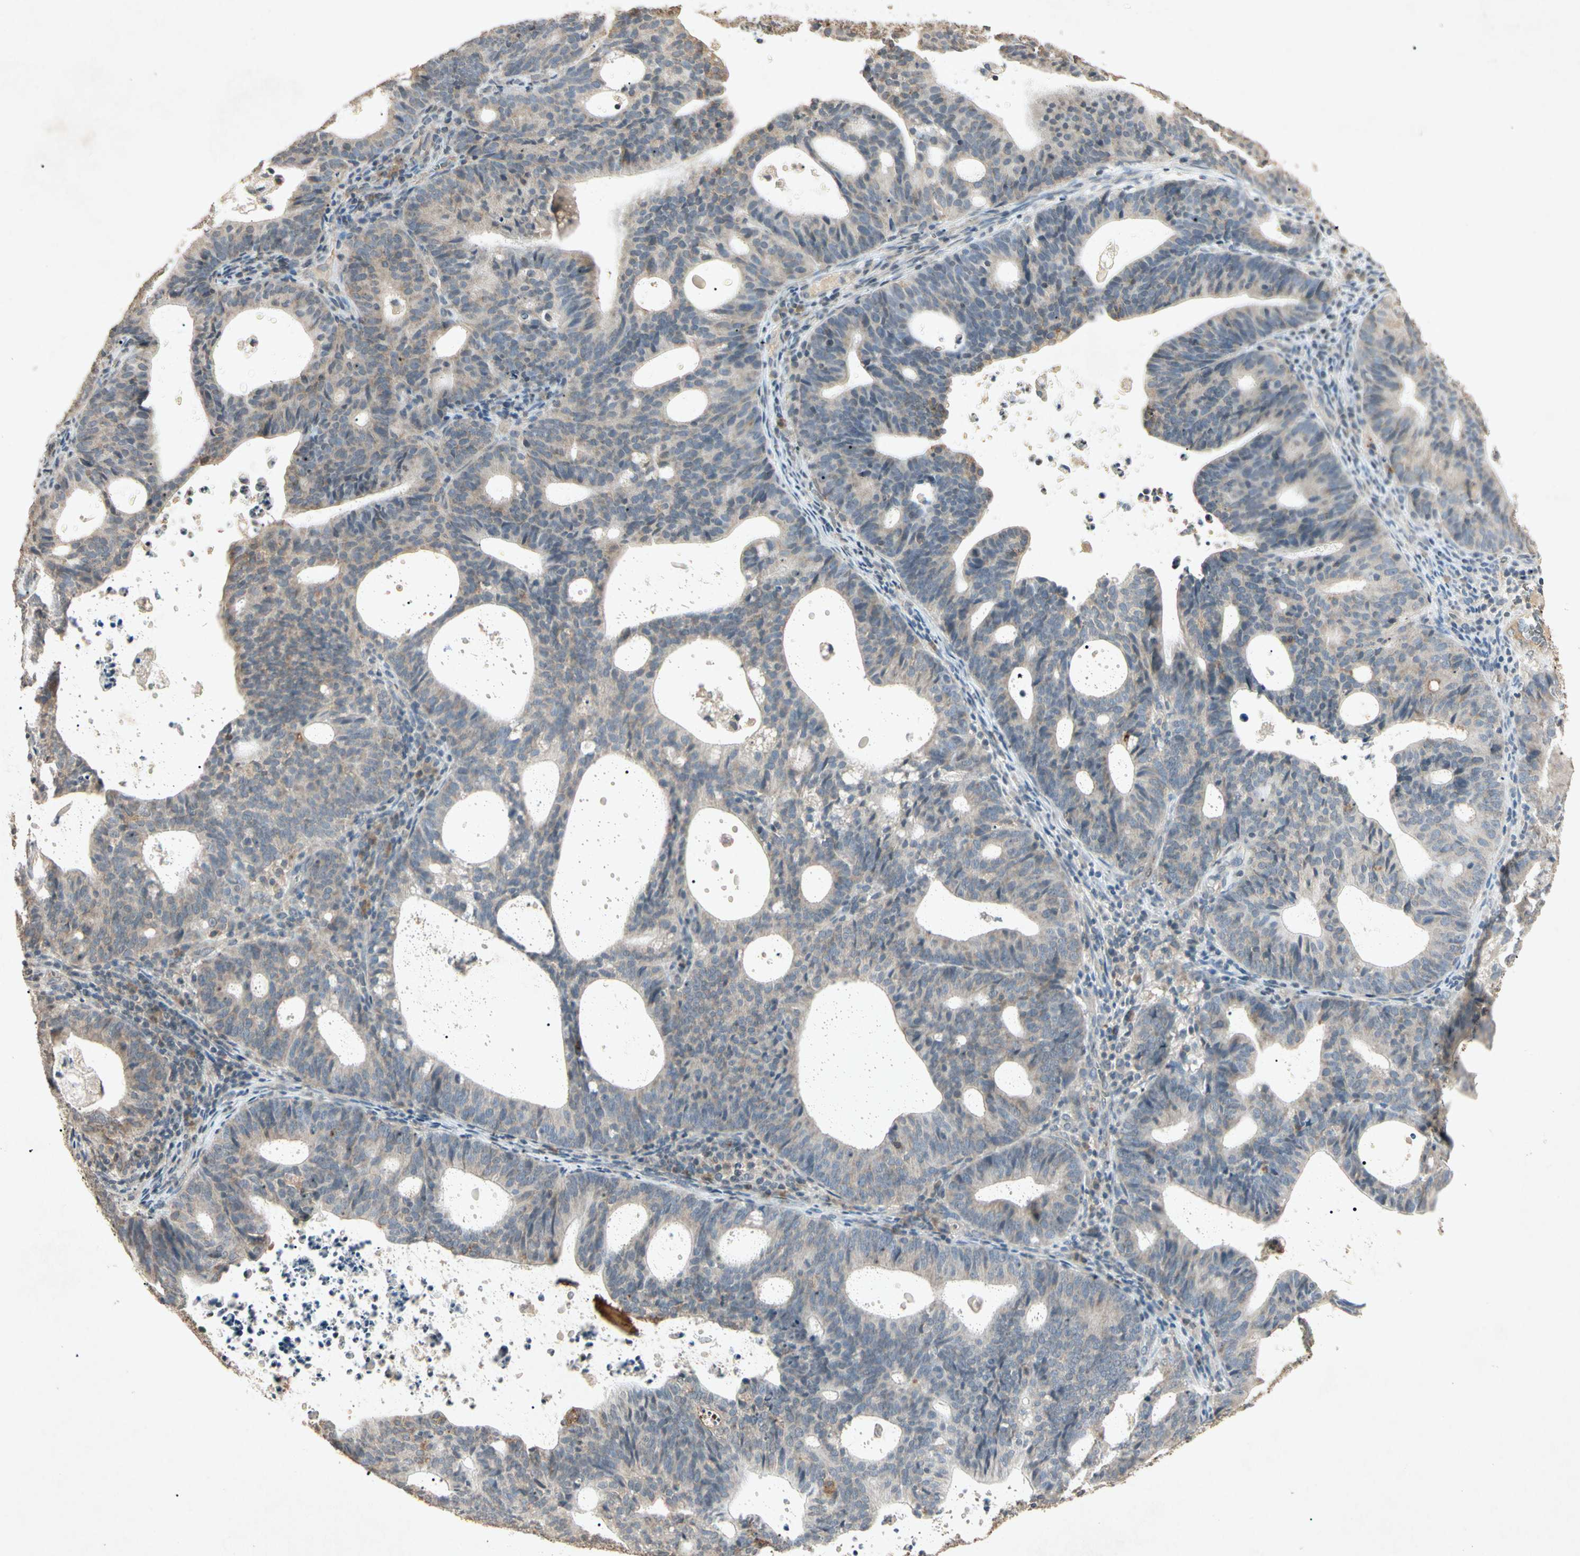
{"staining": {"intensity": "weak", "quantity": ">75%", "location": "cytoplasmic/membranous"}, "tissue": "endometrial cancer", "cell_type": "Tumor cells", "image_type": "cancer", "snomed": [{"axis": "morphology", "description": "Adenocarcinoma, NOS"}, {"axis": "topography", "description": "Uterus"}], "caption": "This is a photomicrograph of IHC staining of endometrial cancer, which shows weak expression in the cytoplasmic/membranous of tumor cells.", "gene": "MSRB1", "patient": {"sex": "female", "age": 83}}